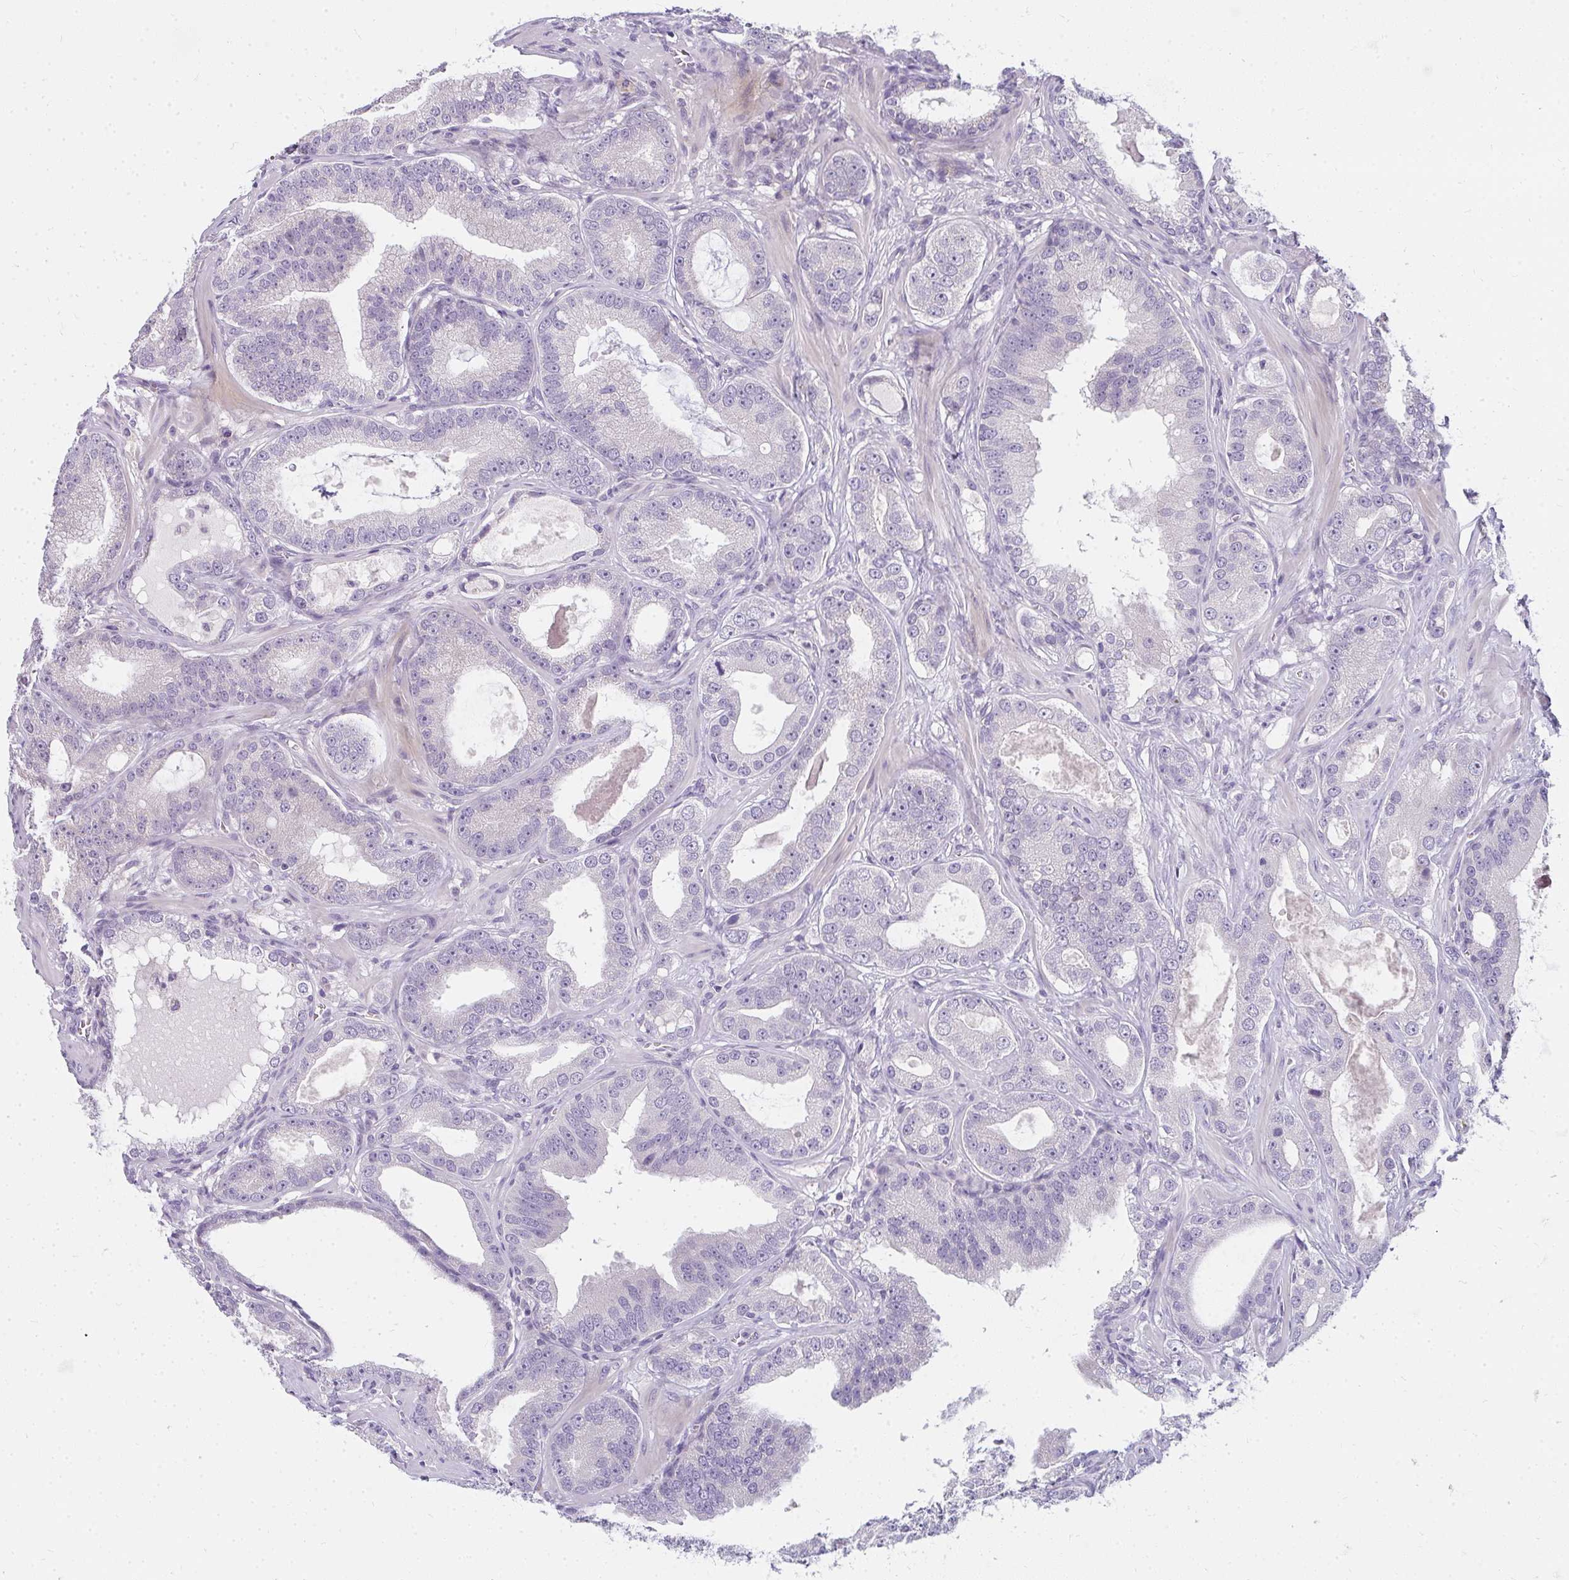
{"staining": {"intensity": "negative", "quantity": "none", "location": "none"}, "tissue": "prostate cancer", "cell_type": "Tumor cells", "image_type": "cancer", "snomed": [{"axis": "morphology", "description": "Adenocarcinoma, High grade"}, {"axis": "topography", "description": "Prostate"}], "caption": "Human prostate cancer (adenocarcinoma (high-grade)) stained for a protein using immunohistochemistry (IHC) shows no staining in tumor cells.", "gene": "PPP1R3G", "patient": {"sex": "male", "age": 65}}